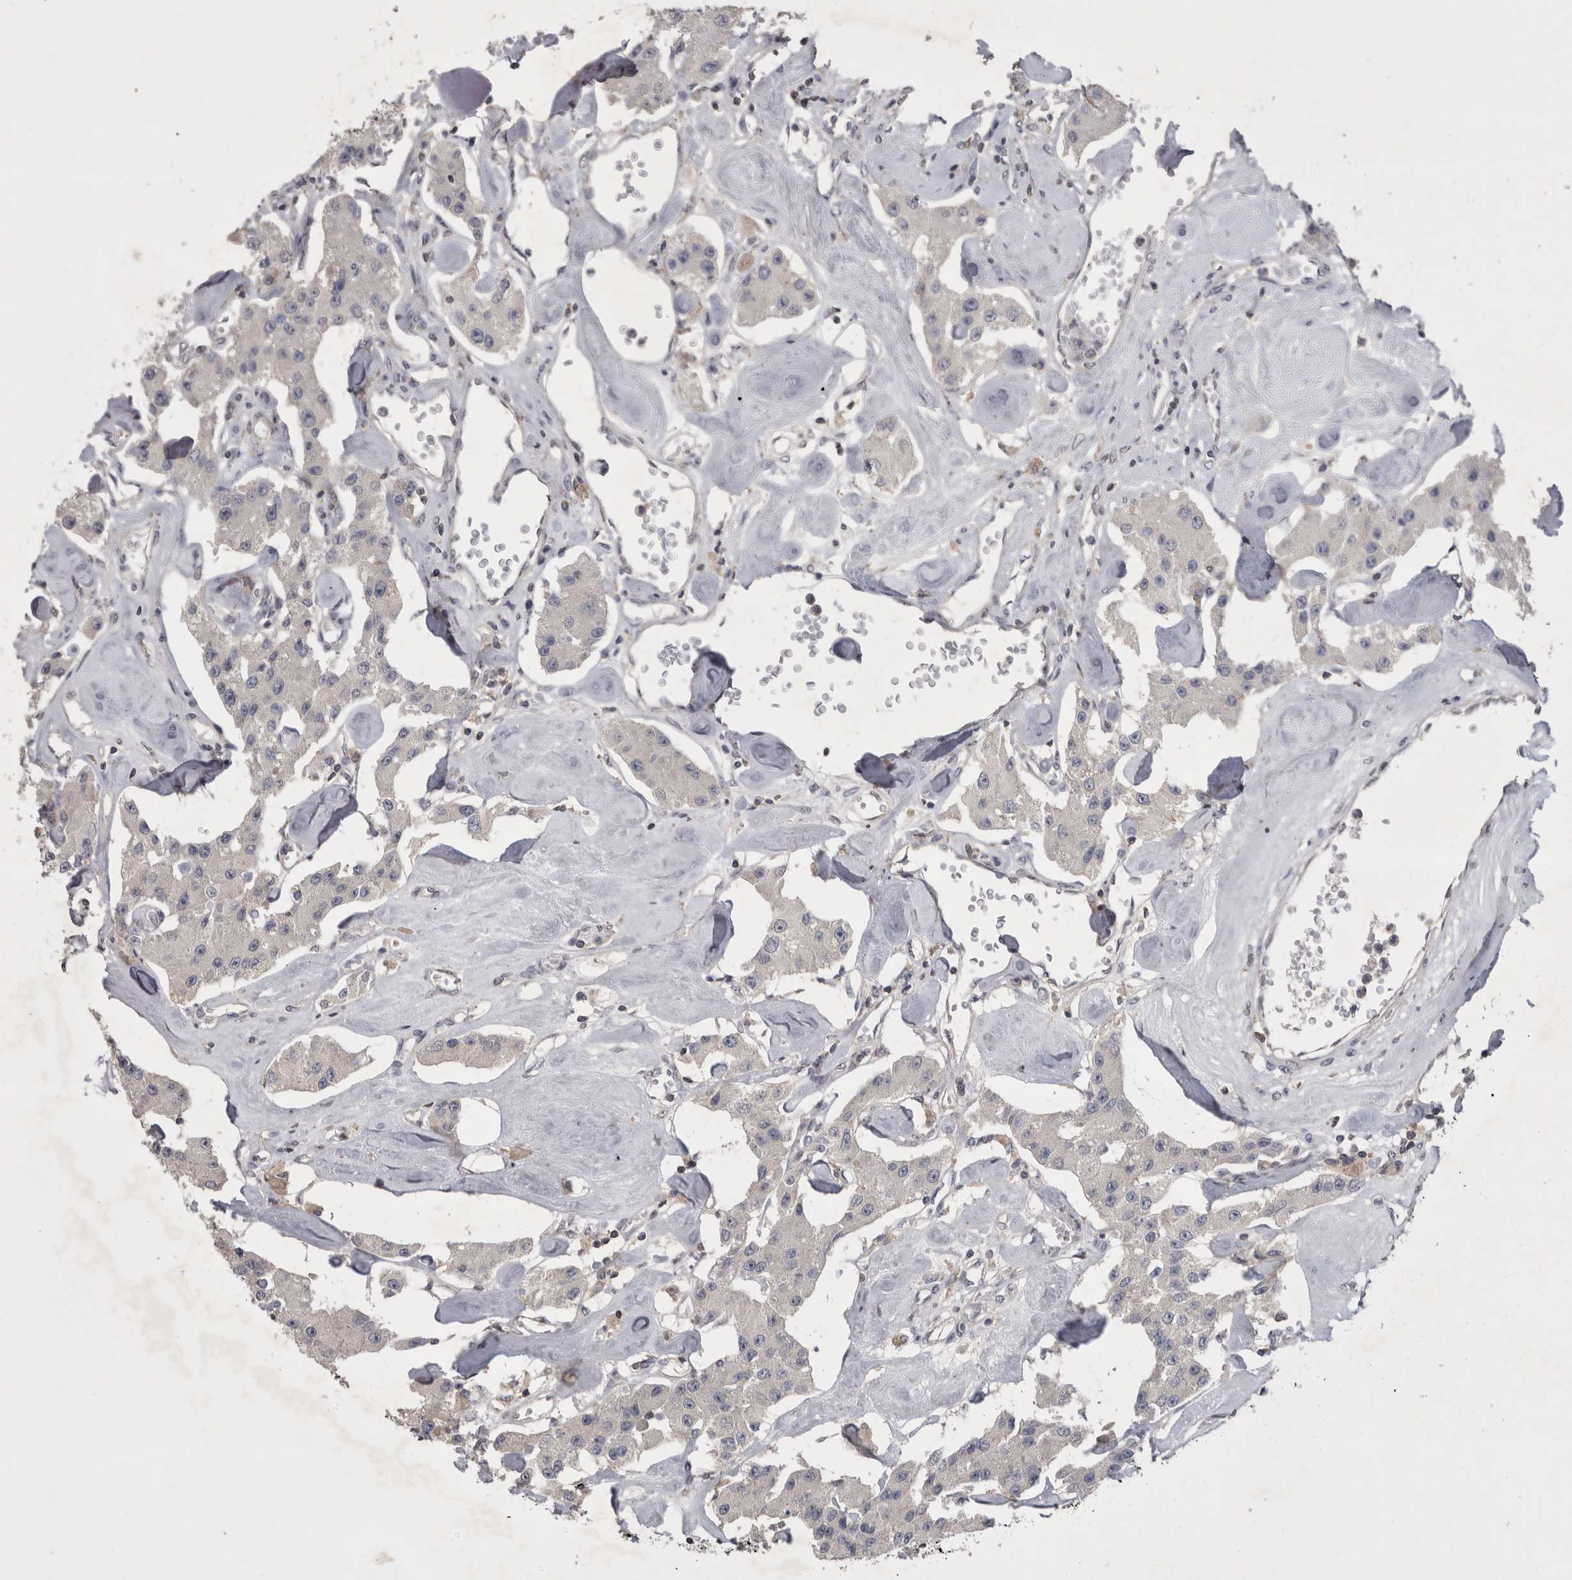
{"staining": {"intensity": "negative", "quantity": "none", "location": "none"}, "tissue": "carcinoid", "cell_type": "Tumor cells", "image_type": "cancer", "snomed": [{"axis": "morphology", "description": "Carcinoid, malignant, NOS"}, {"axis": "topography", "description": "Pancreas"}], "caption": "Malignant carcinoid stained for a protein using immunohistochemistry displays no expression tumor cells.", "gene": "NFATC2", "patient": {"sex": "male", "age": 41}}